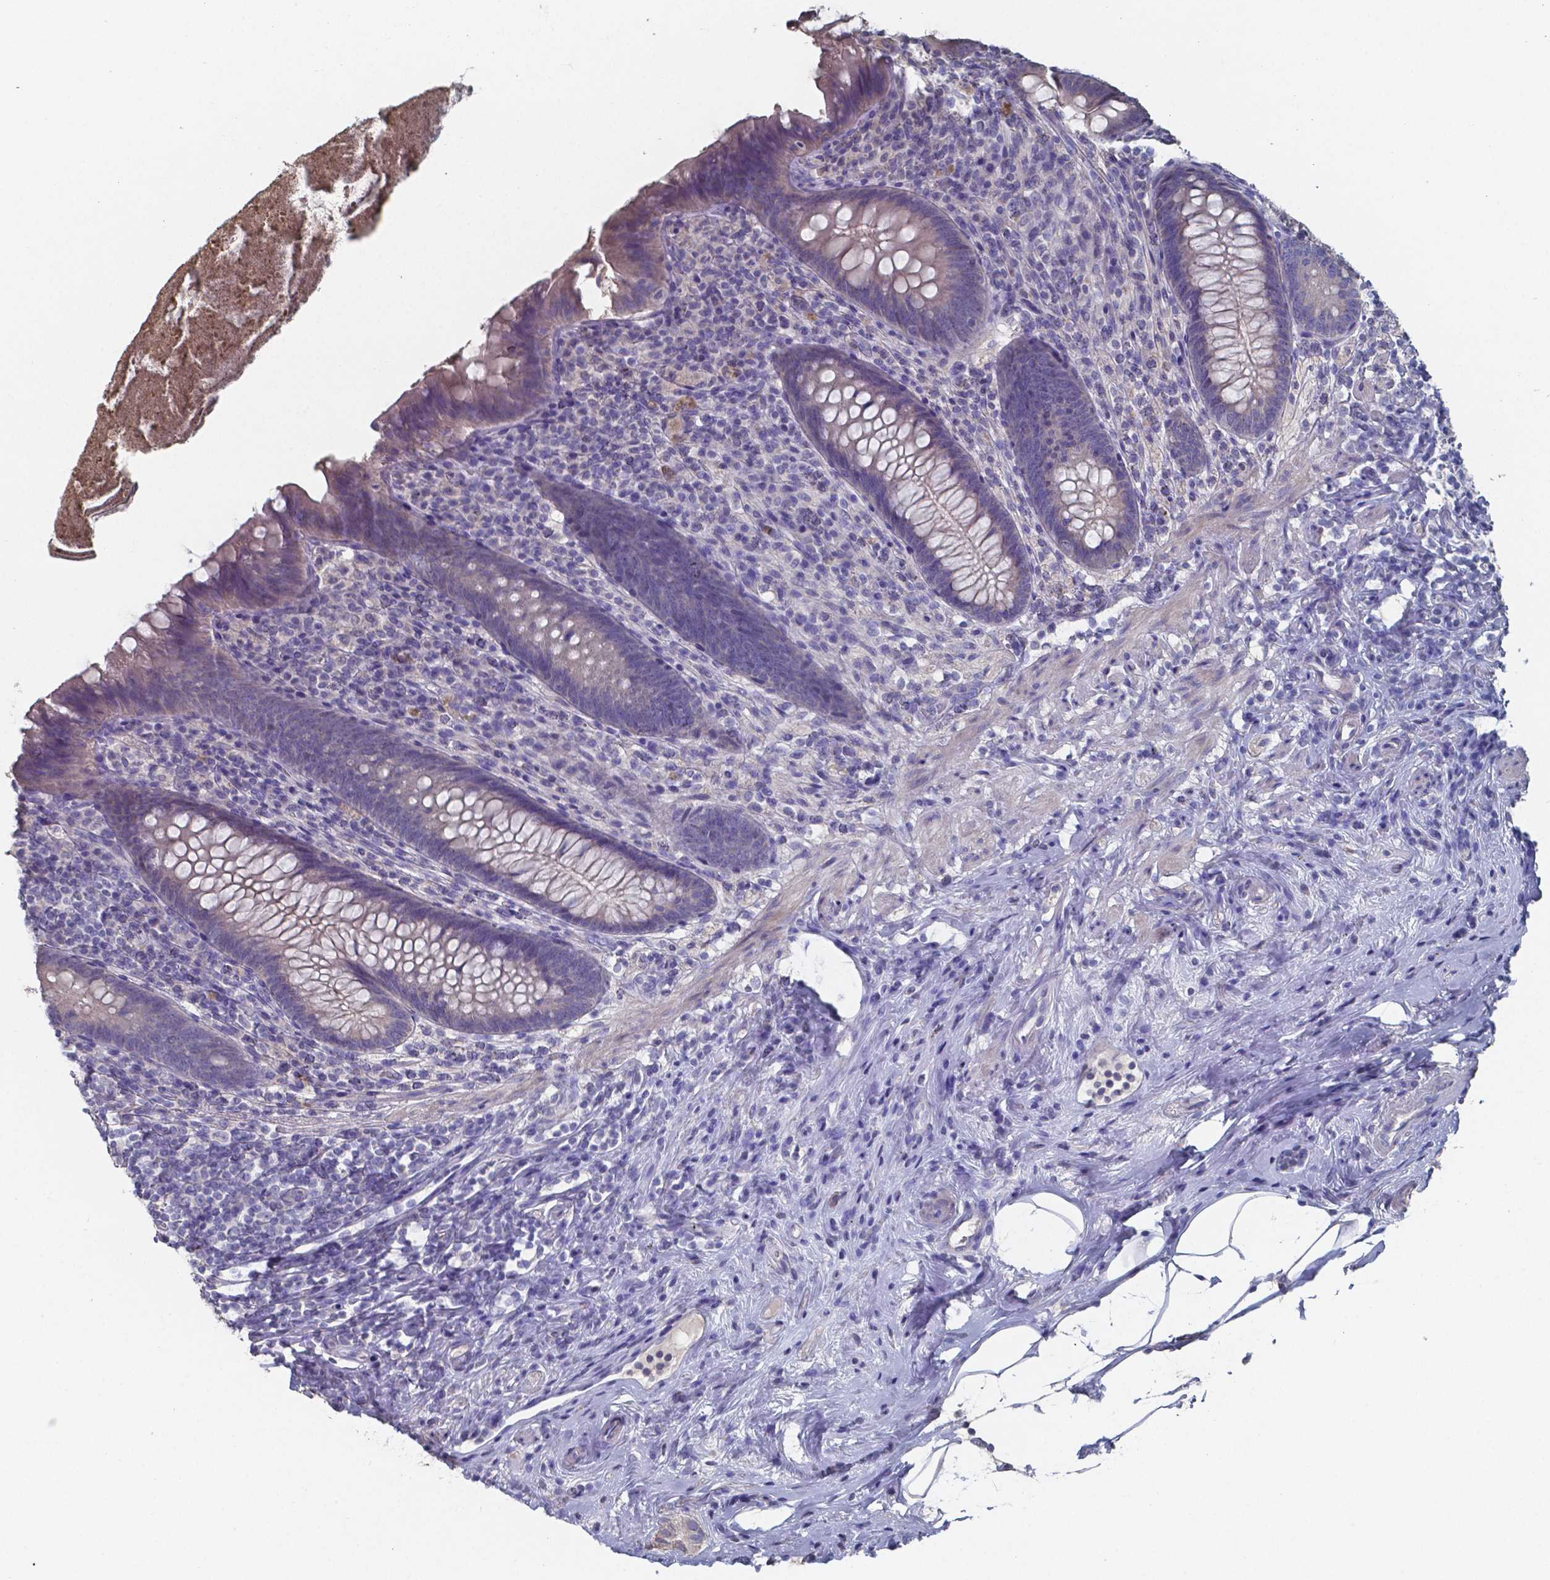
{"staining": {"intensity": "weak", "quantity": "<25%", "location": "cytoplasmic/membranous"}, "tissue": "appendix", "cell_type": "Glandular cells", "image_type": "normal", "snomed": [{"axis": "morphology", "description": "Normal tissue, NOS"}, {"axis": "topography", "description": "Appendix"}], "caption": "A photomicrograph of appendix stained for a protein reveals no brown staining in glandular cells.", "gene": "FOXJ1", "patient": {"sex": "male", "age": 47}}